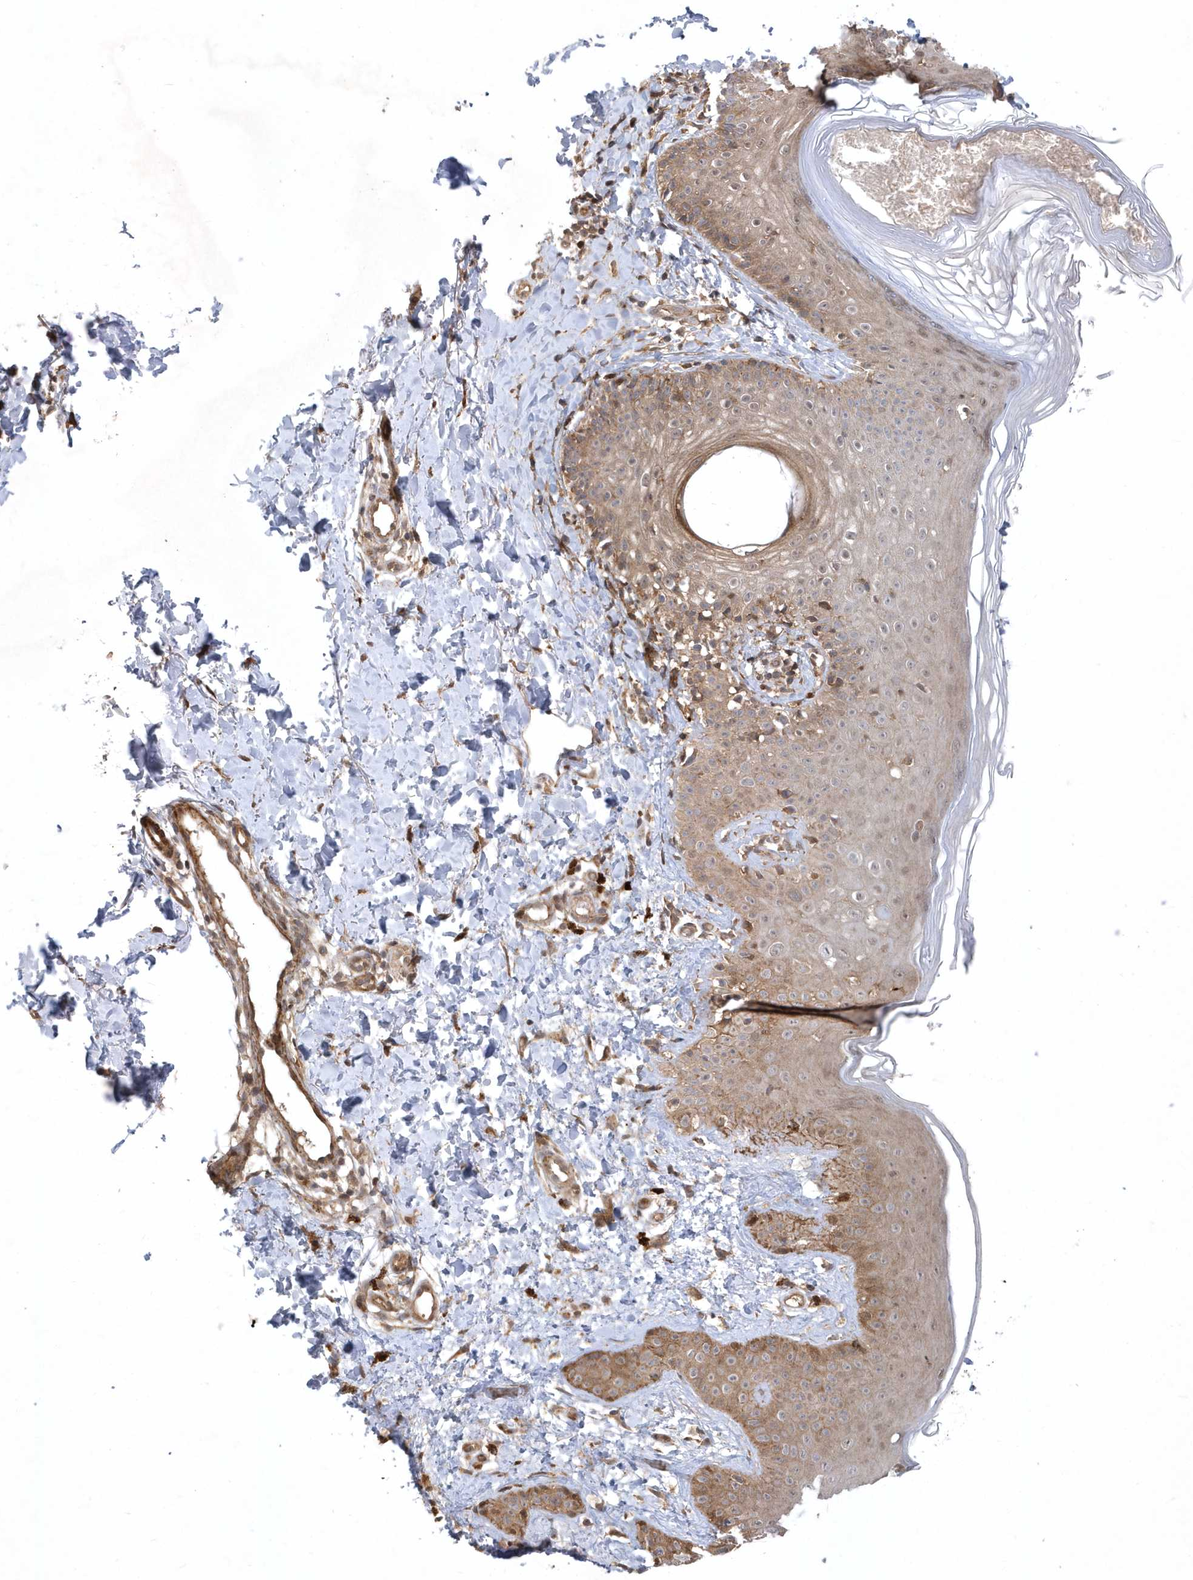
{"staining": {"intensity": "moderate", "quantity": ">75%", "location": "cytoplasmic/membranous"}, "tissue": "skin", "cell_type": "Fibroblasts", "image_type": "normal", "snomed": [{"axis": "morphology", "description": "Normal tissue, NOS"}, {"axis": "topography", "description": "Skin"}], "caption": "Skin stained with a brown dye reveals moderate cytoplasmic/membranous positive positivity in approximately >75% of fibroblasts.", "gene": "GFM2", "patient": {"sex": "male", "age": 52}}